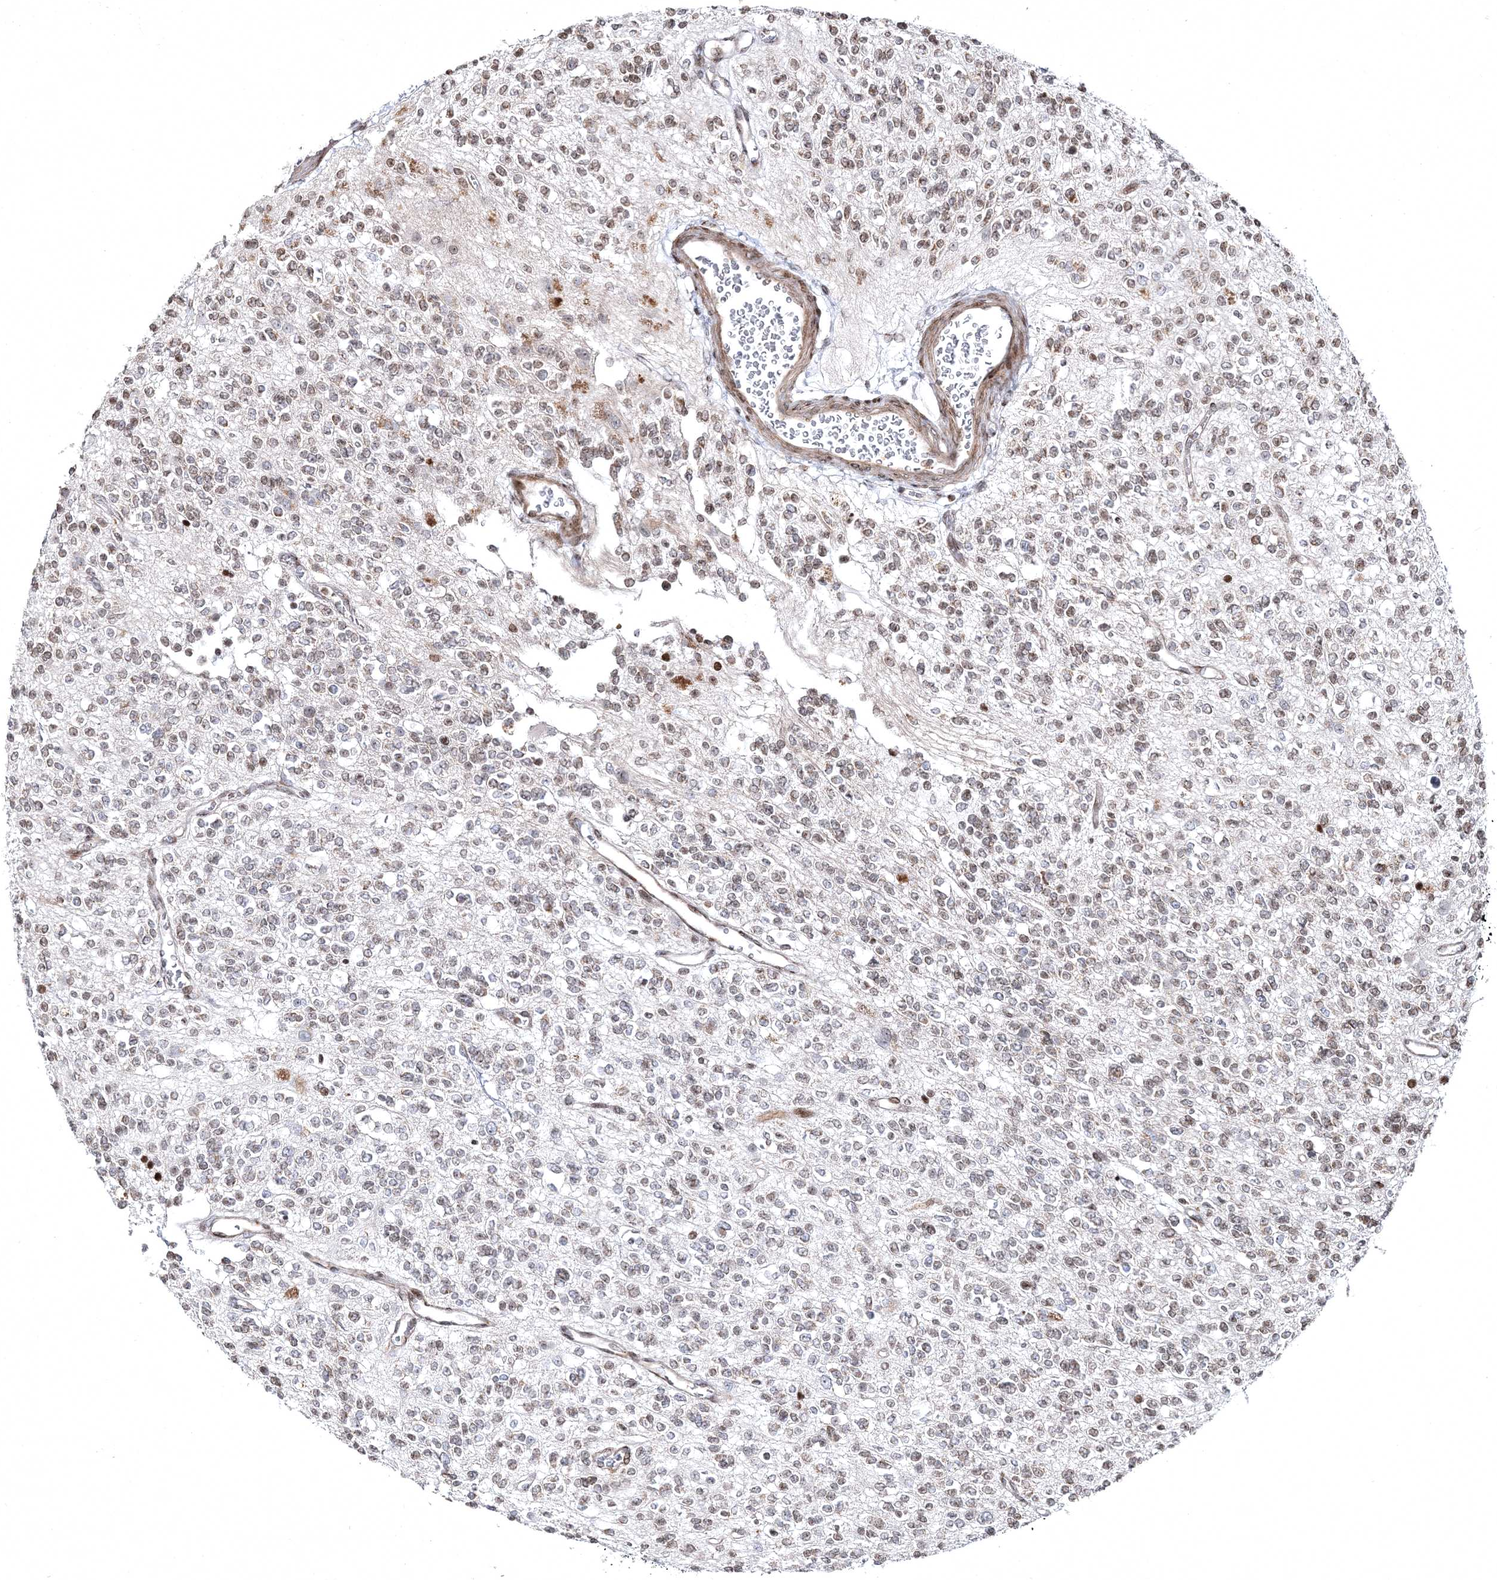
{"staining": {"intensity": "negative", "quantity": "none", "location": "none"}, "tissue": "glioma", "cell_type": "Tumor cells", "image_type": "cancer", "snomed": [{"axis": "morphology", "description": "Glioma, malignant, High grade"}, {"axis": "topography", "description": "Brain"}], "caption": "This photomicrograph is of malignant glioma (high-grade) stained with IHC to label a protein in brown with the nuclei are counter-stained blue. There is no expression in tumor cells. (DAB immunohistochemistry (IHC) with hematoxylin counter stain).", "gene": "SMIM29", "patient": {"sex": "male", "age": 34}}